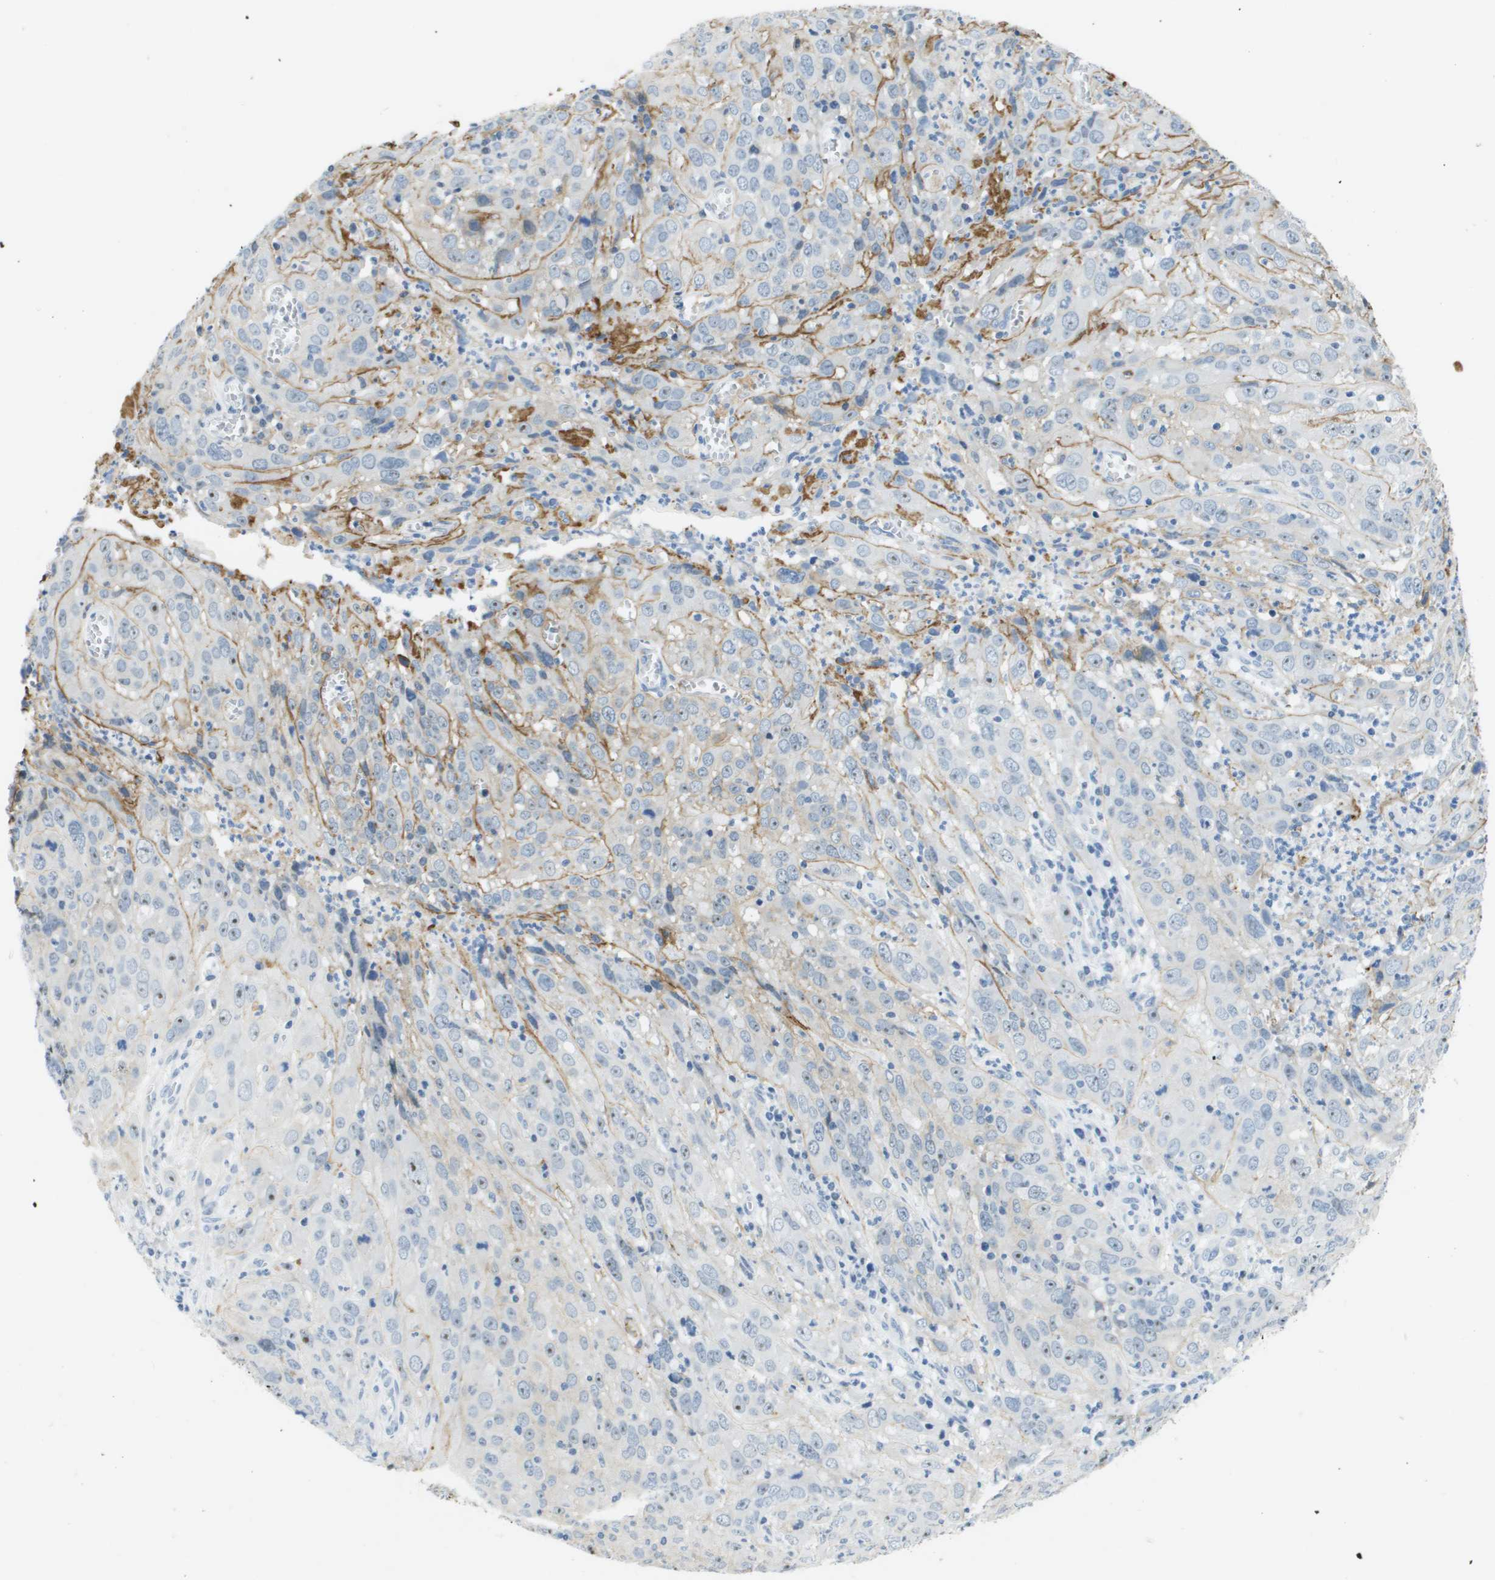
{"staining": {"intensity": "moderate", "quantity": "25%-75%", "location": "cytoplasmic/membranous,nuclear"}, "tissue": "cervical cancer", "cell_type": "Tumor cells", "image_type": "cancer", "snomed": [{"axis": "morphology", "description": "Squamous cell carcinoma, NOS"}, {"axis": "topography", "description": "Cervix"}], "caption": "Immunohistochemistry (IHC) (DAB) staining of human cervical cancer (squamous cell carcinoma) displays moderate cytoplasmic/membranous and nuclear protein positivity in about 25%-75% of tumor cells. The staining is performed using DAB brown chromogen to label protein expression. The nuclei are counter-stained blue using hematoxylin.", "gene": "ITGA6", "patient": {"sex": "female", "age": 32}}